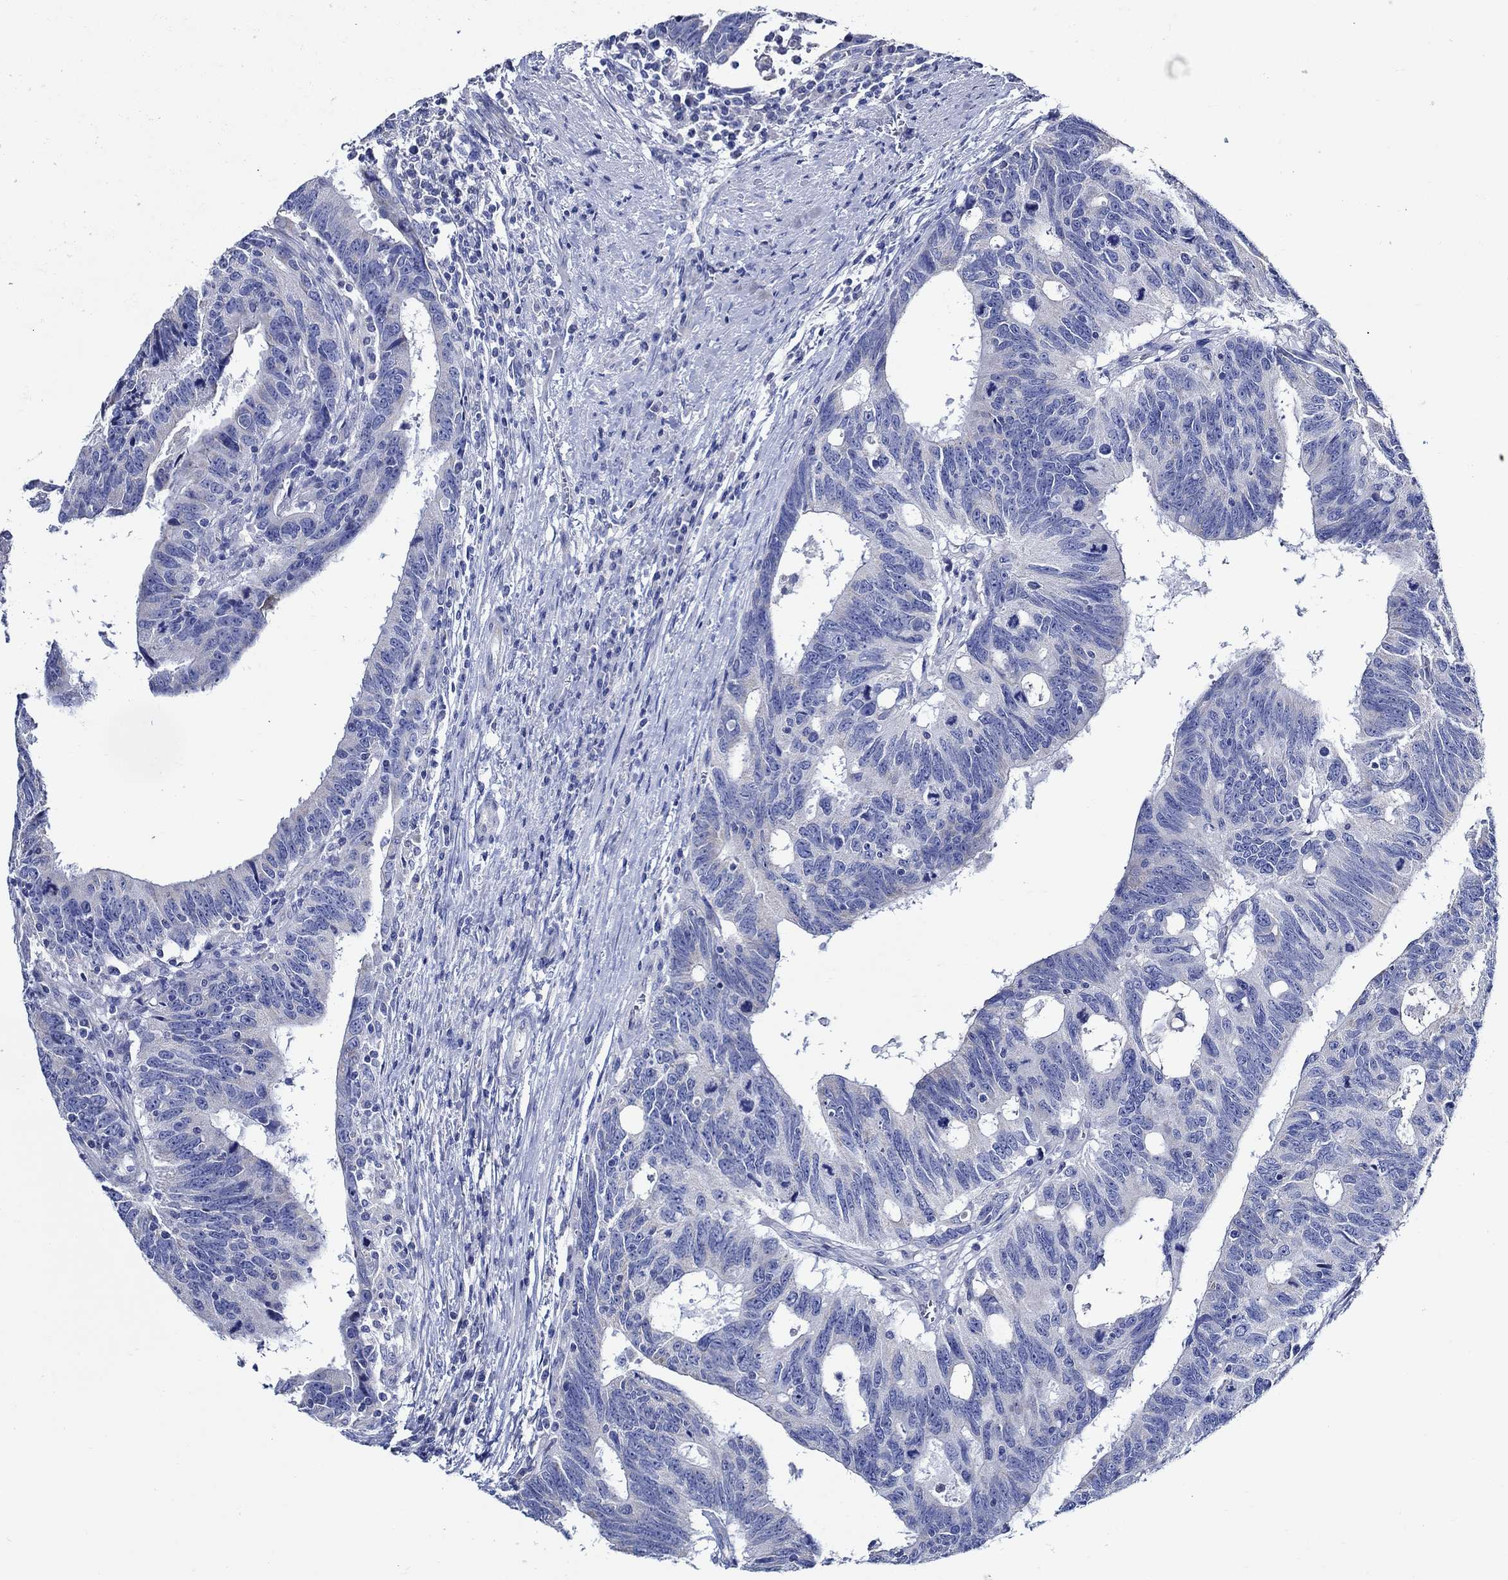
{"staining": {"intensity": "negative", "quantity": "none", "location": "none"}, "tissue": "colorectal cancer", "cell_type": "Tumor cells", "image_type": "cancer", "snomed": [{"axis": "morphology", "description": "Adenocarcinoma, NOS"}, {"axis": "topography", "description": "Colon"}], "caption": "High magnification brightfield microscopy of adenocarcinoma (colorectal) stained with DAB (brown) and counterstained with hematoxylin (blue): tumor cells show no significant staining. (DAB (3,3'-diaminobenzidine) IHC, high magnification).", "gene": "SKOR1", "patient": {"sex": "female", "age": 77}}